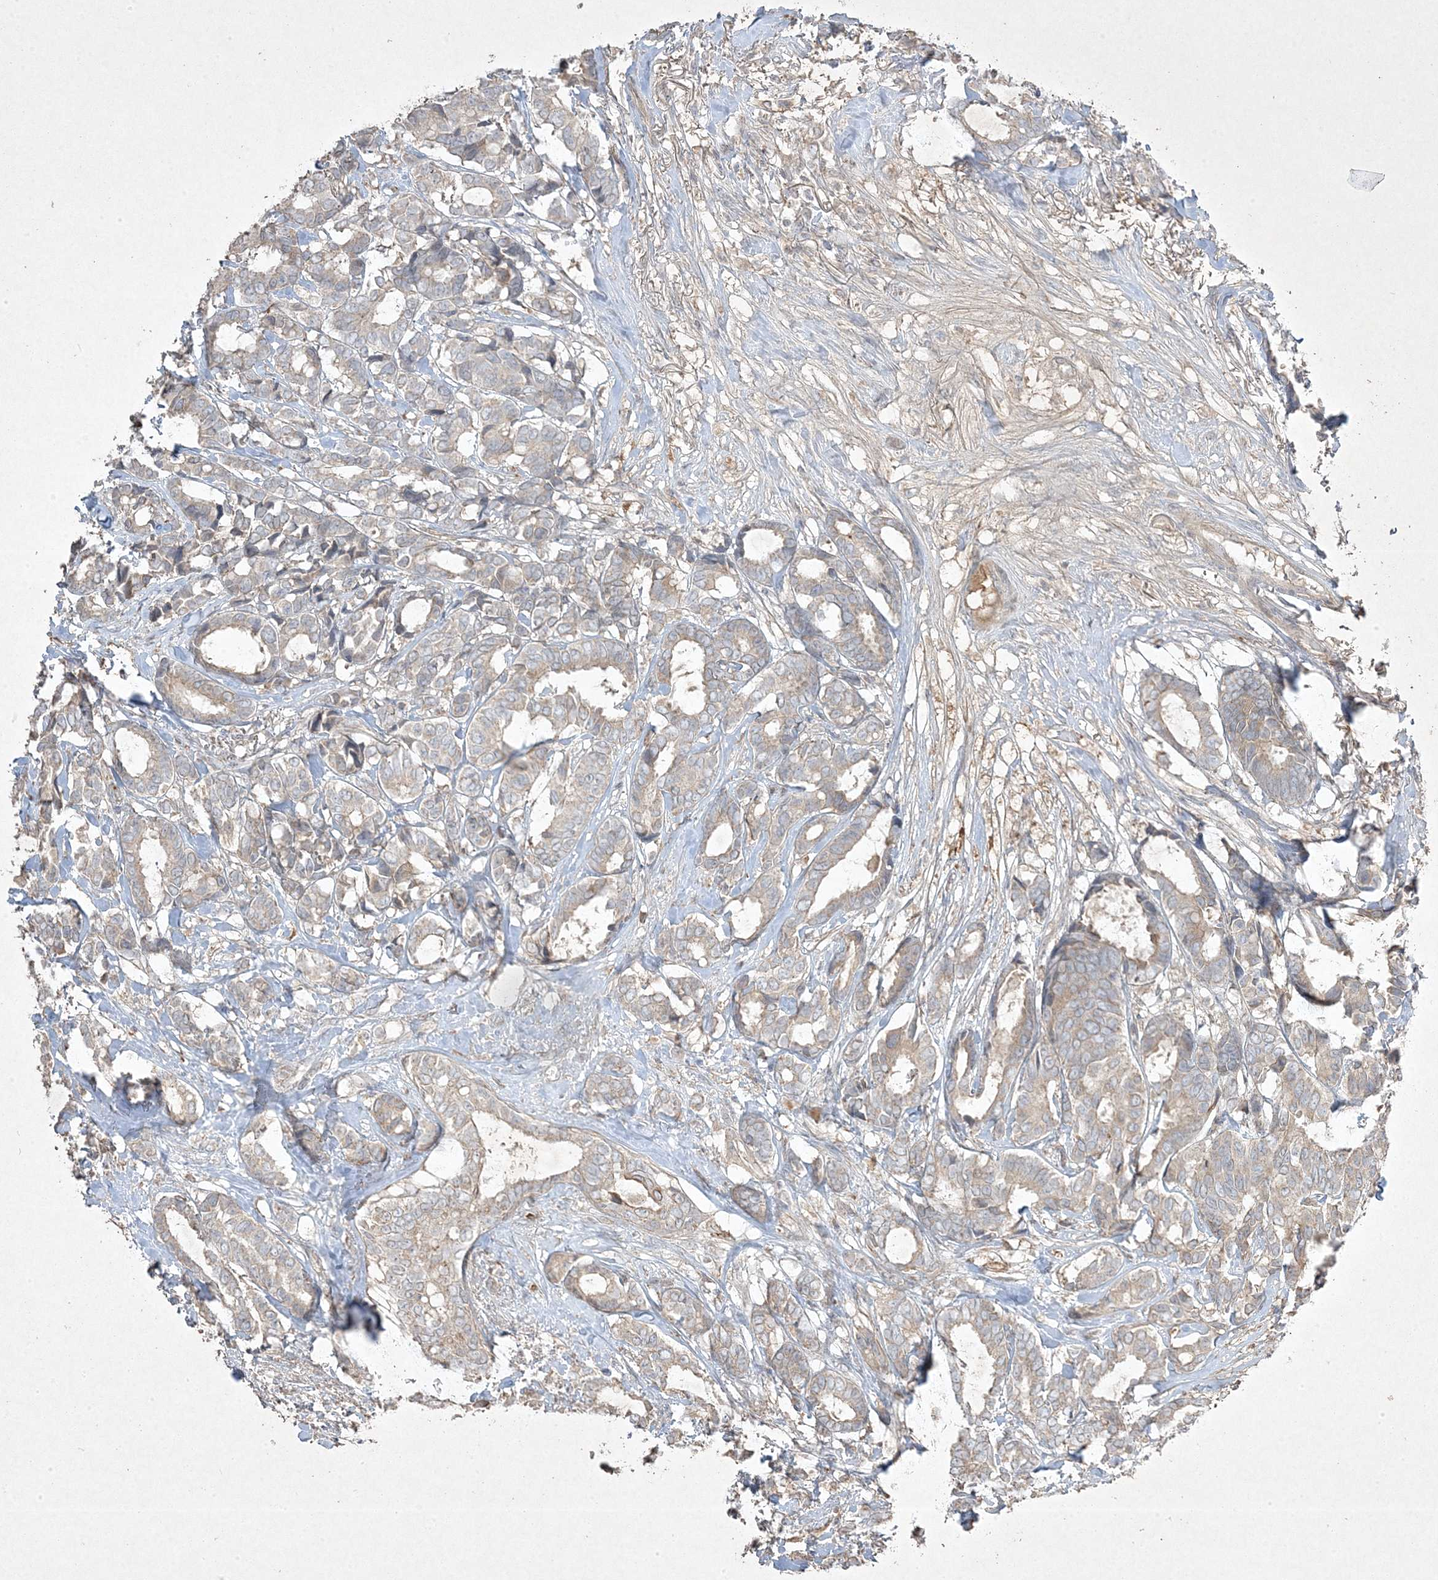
{"staining": {"intensity": "weak", "quantity": "<25%", "location": "cytoplasmic/membranous"}, "tissue": "breast cancer", "cell_type": "Tumor cells", "image_type": "cancer", "snomed": [{"axis": "morphology", "description": "Duct carcinoma"}, {"axis": "topography", "description": "Breast"}], "caption": "The micrograph exhibits no significant staining in tumor cells of infiltrating ductal carcinoma (breast).", "gene": "RGL4", "patient": {"sex": "female", "age": 87}}